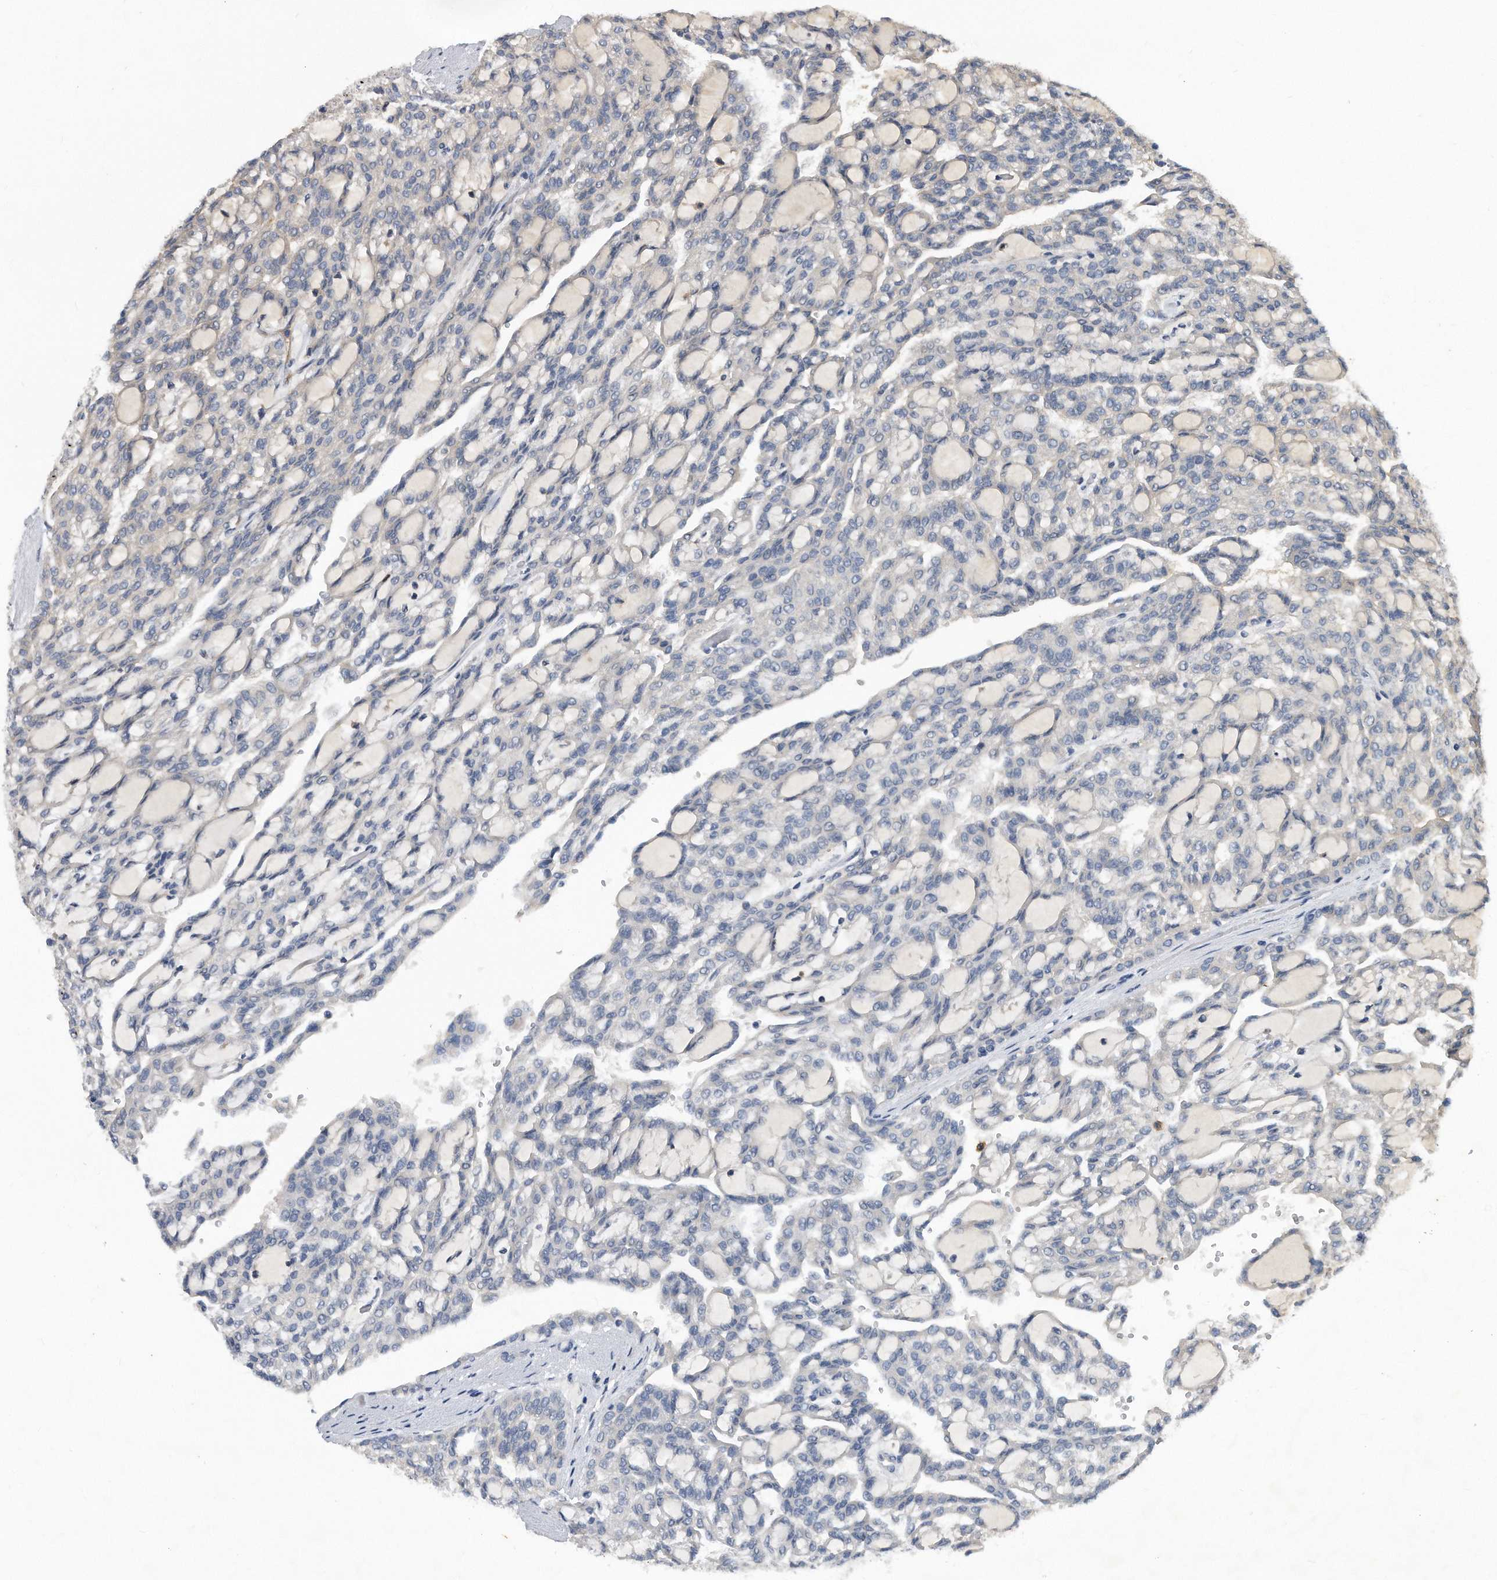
{"staining": {"intensity": "negative", "quantity": "none", "location": "none"}, "tissue": "renal cancer", "cell_type": "Tumor cells", "image_type": "cancer", "snomed": [{"axis": "morphology", "description": "Adenocarcinoma, NOS"}, {"axis": "topography", "description": "Kidney"}], "caption": "The IHC photomicrograph has no significant positivity in tumor cells of renal cancer tissue.", "gene": "HOMER3", "patient": {"sex": "male", "age": 63}}